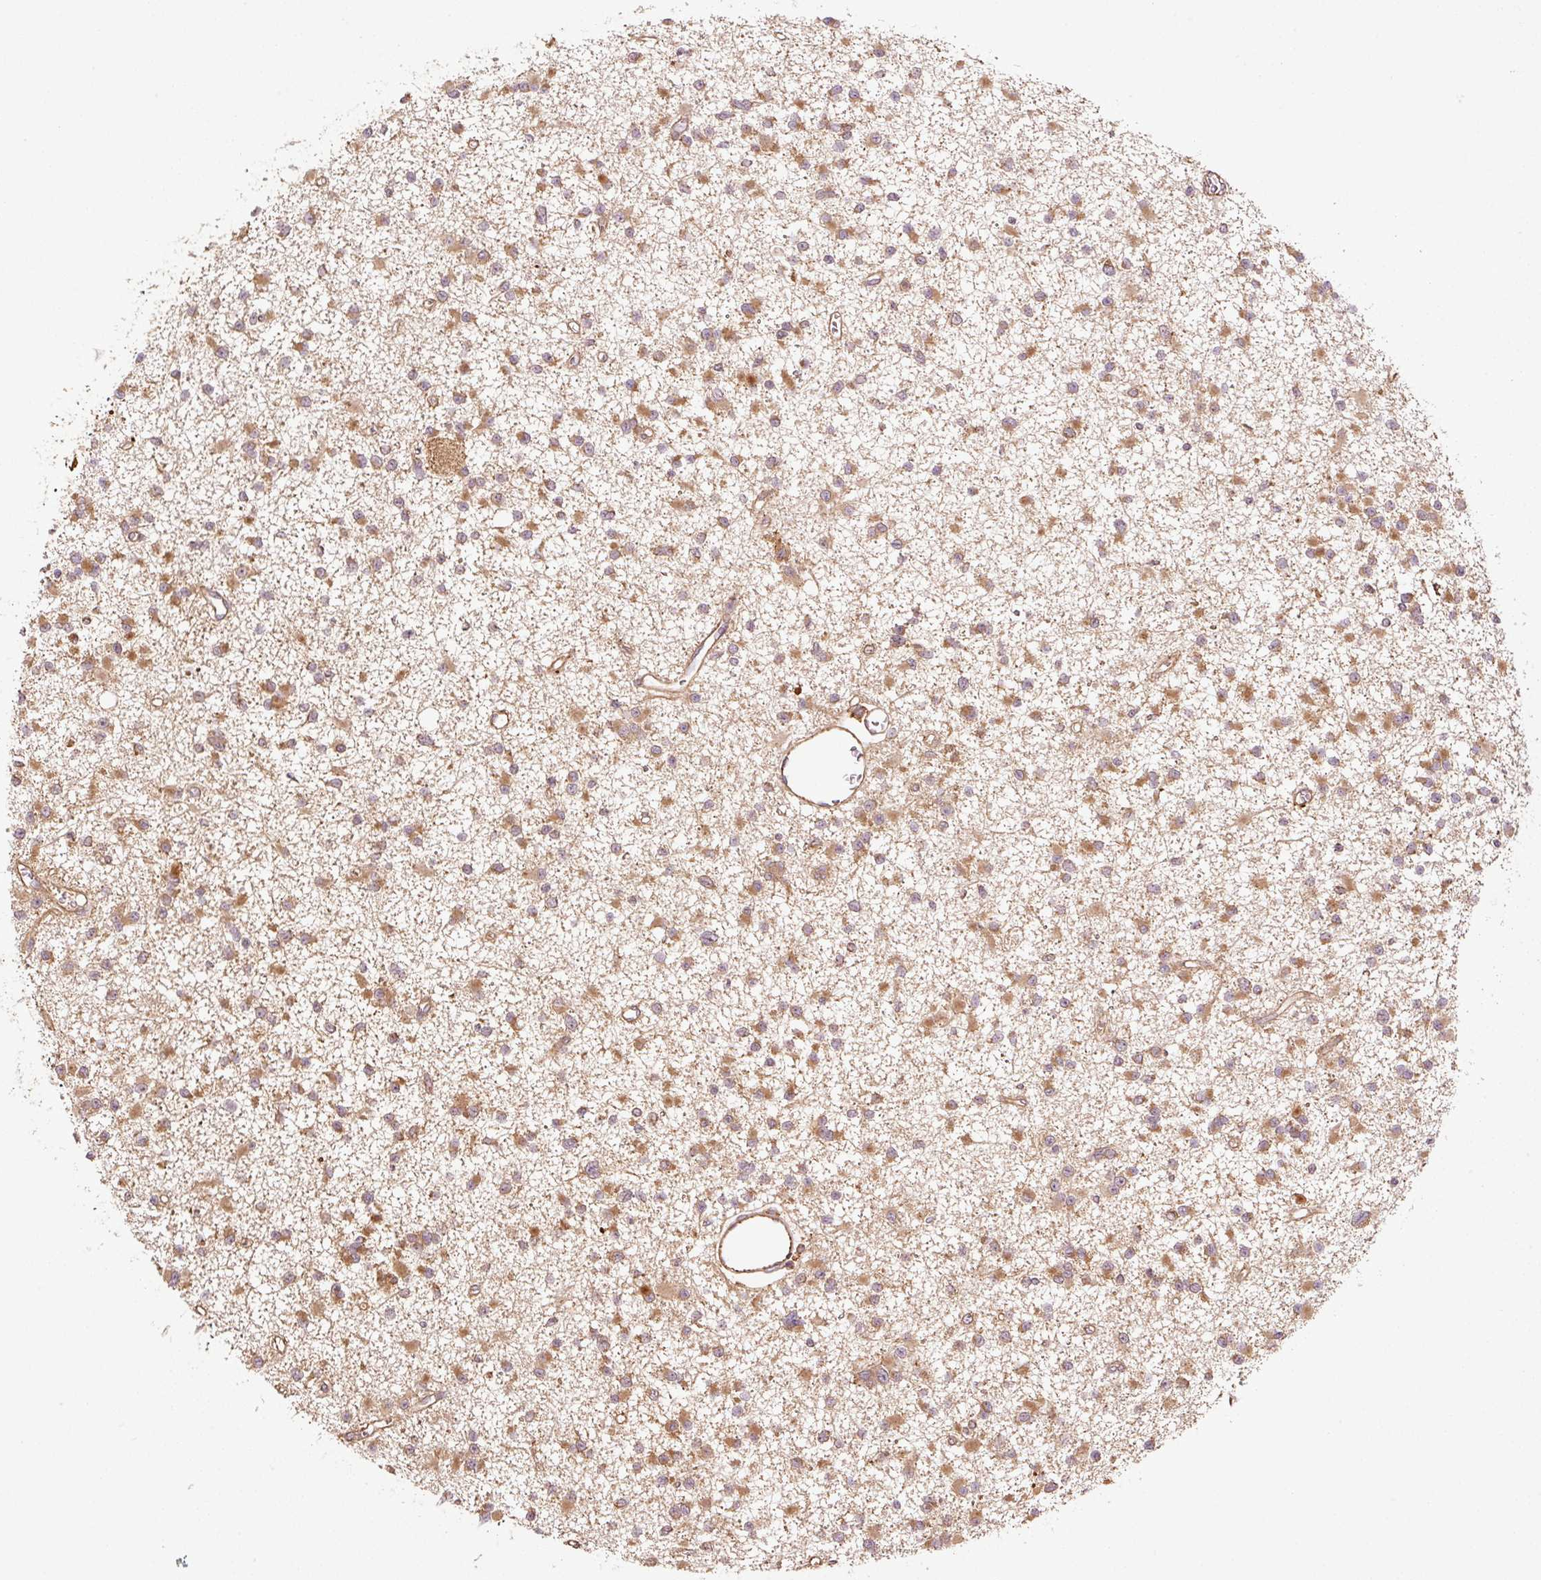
{"staining": {"intensity": "moderate", "quantity": ">75%", "location": "cytoplasmic/membranous"}, "tissue": "glioma", "cell_type": "Tumor cells", "image_type": "cancer", "snomed": [{"axis": "morphology", "description": "Glioma, malignant, Low grade"}, {"axis": "topography", "description": "Brain"}], "caption": "Tumor cells display medium levels of moderate cytoplasmic/membranous expression in about >75% of cells in malignant glioma (low-grade).", "gene": "OXER1", "patient": {"sex": "female", "age": 22}}